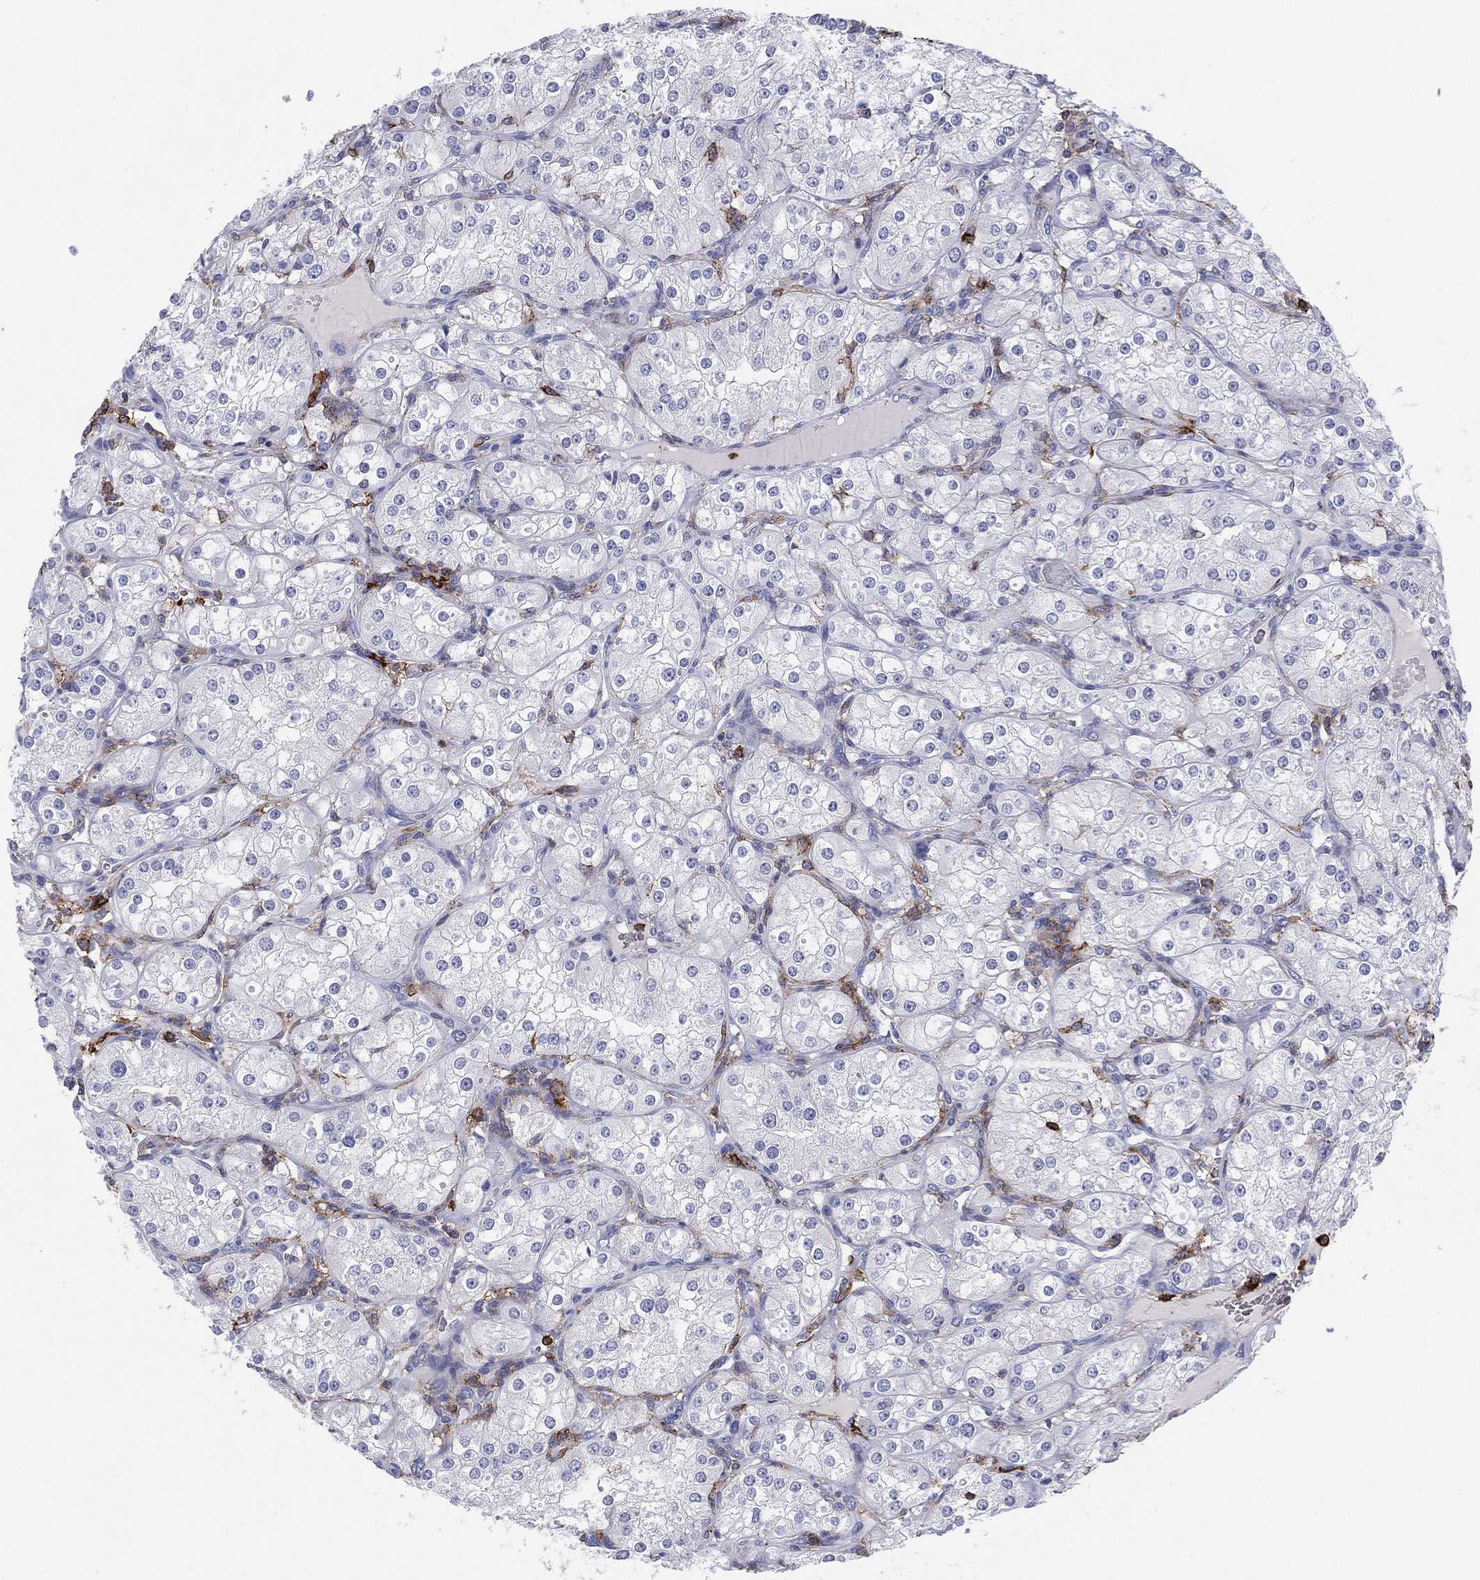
{"staining": {"intensity": "negative", "quantity": "none", "location": "none"}, "tissue": "renal cancer", "cell_type": "Tumor cells", "image_type": "cancer", "snomed": [{"axis": "morphology", "description": "Adenocarcinoma, NOS"}, {"axis": "topography", "description": "Kidney"}], "caption": "Immunohistochemical staining of adenocarcinoma (renal) displays no significant expression in tumor cells. (DAB IHC visualized using brightfield microscopy, high magnification).", "gene": "SELPLG", "patient": {"sex": "male", "age": 77}}